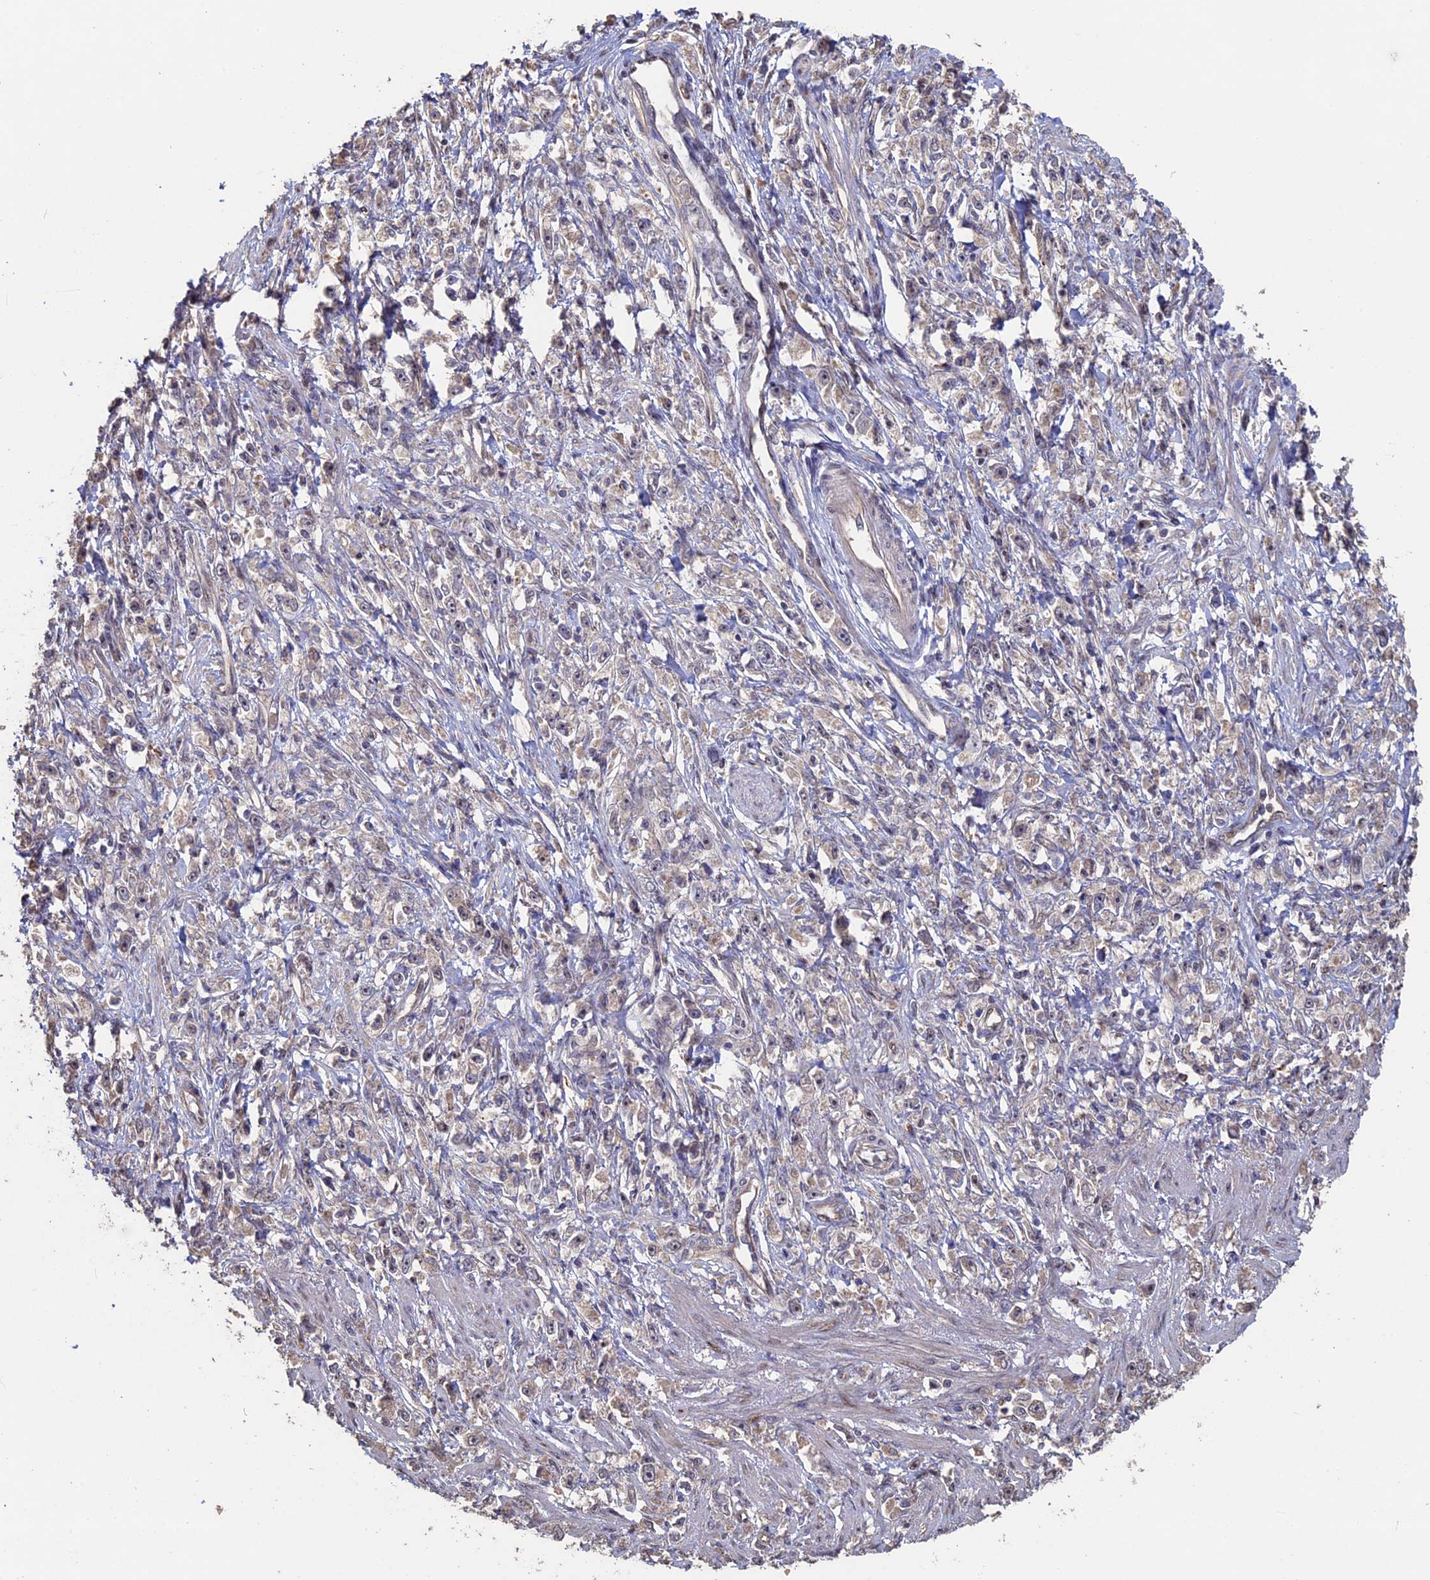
{"staining": {"intensity": "weak", "quantity": "25%-75%", "location": "cytoplasmic/membranous"}, "tissue": "stomach cancer", "cell_type": "Tumor cells", "image_type": "cancer", "snomed": [{"axis": "morphology", "description": "Adenocarcinoma, NOS"}, {"axis": "topography", "description": "Stomach"}], "caption": "IHC photomicrograph of neoplastic tissue: human stomach cancer stained using immunohistochemistry (IHC) displays low levels of weak protein expression localized specifically in the cytoplasmic/membranous of tumor cells, appearing as a cytoplasmic/membranous brown color.", "gene": "KIAA1328", "patient": {"sex": "female", "age": 59}}